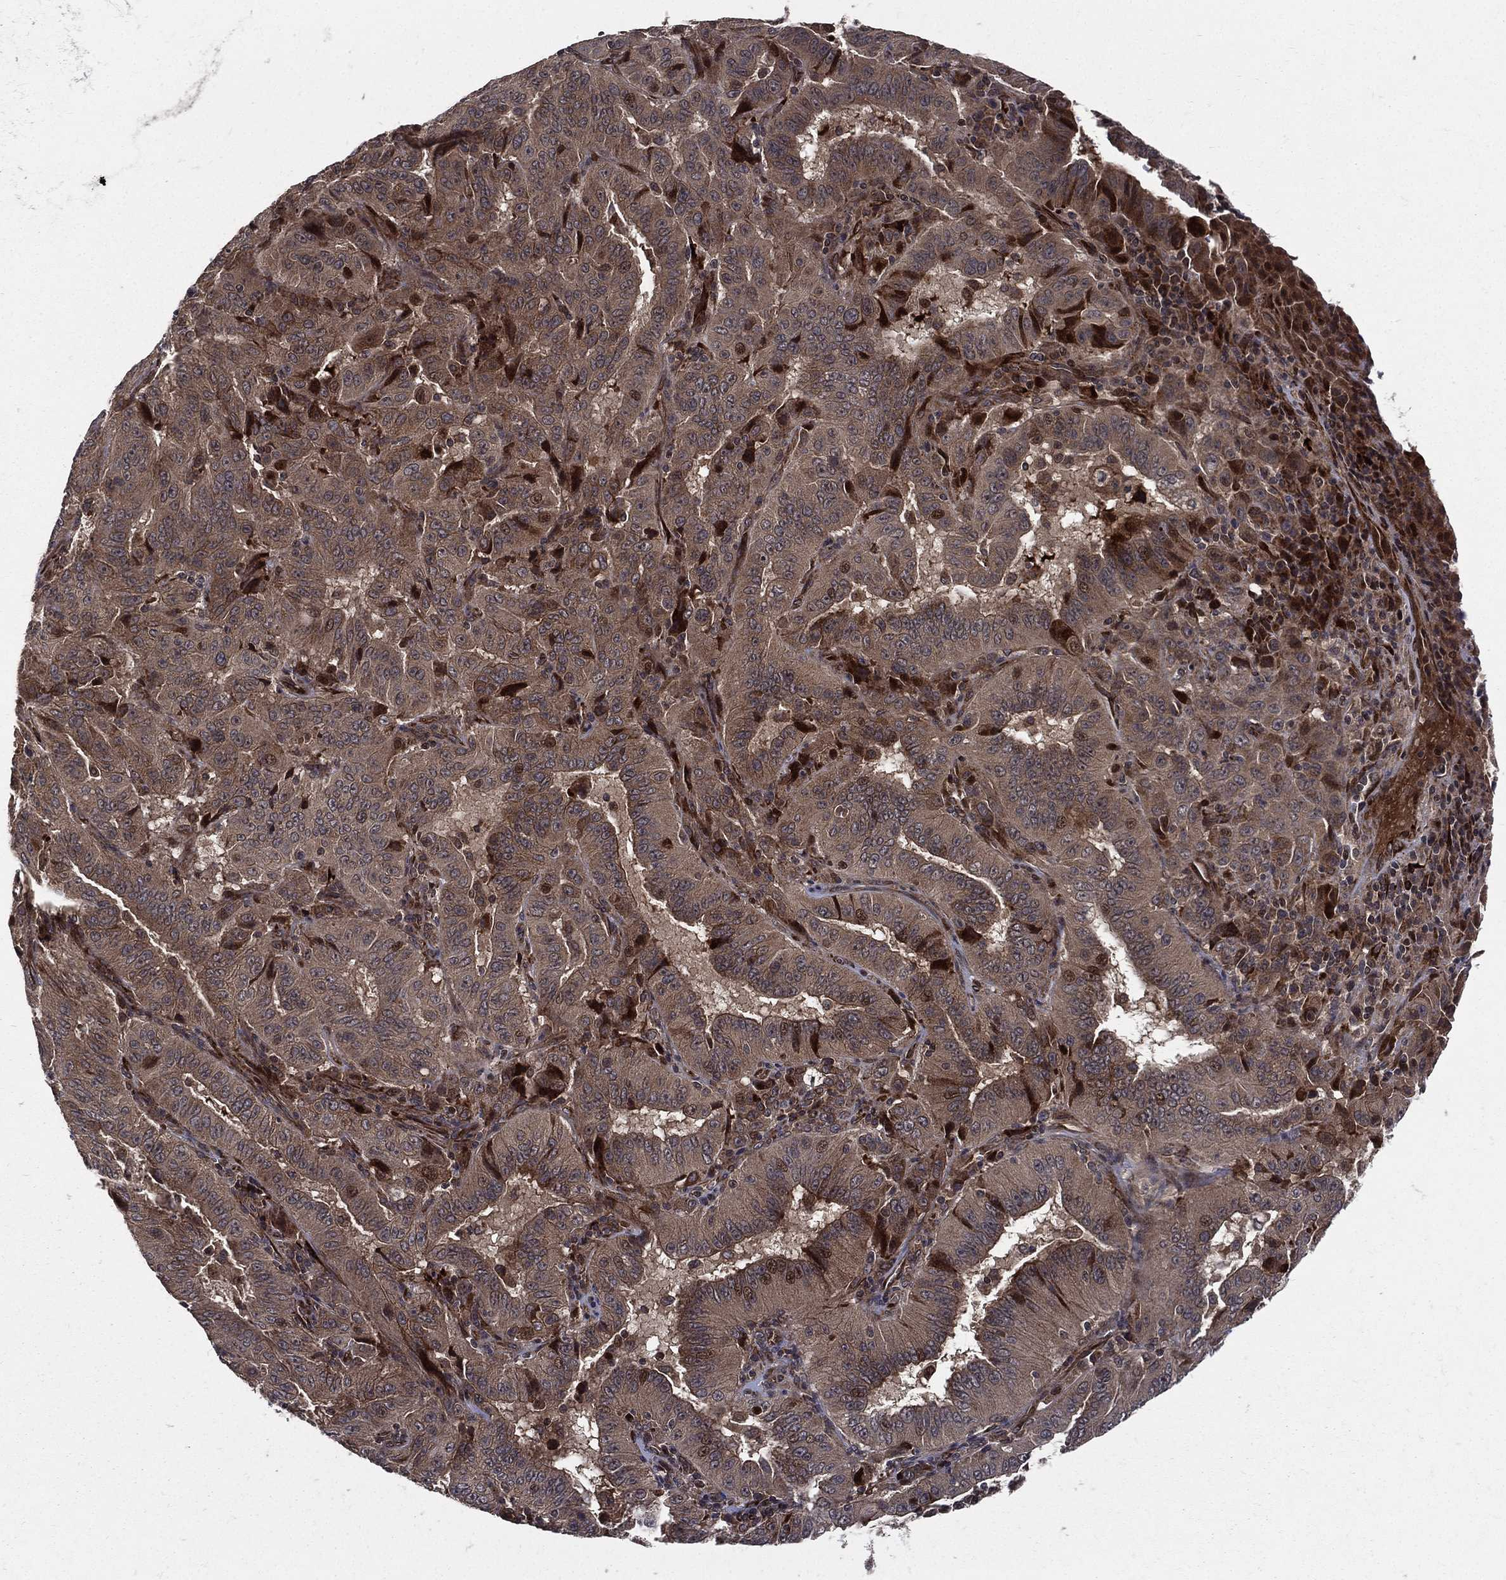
{"staining": {"intensity": "moderate", "quantity": ">75%", "location": "cytoplasmic/membranous,nuclear"}, "tissue": "pancreatic cancer", "cell_type": "Tumor cells", "image_type": "cancer", "snomed": [{"axis": "morphology", "description": "Adenocarcinoma, NOS"}, {"axis": "topography", "description": "Pancreas"}], "caption": "An immunohistochemistry image of neoplastic tissue is shown. Protein staining in brown shows moderate cytoplasmic/membranous and nuclear positivity in adenocarcinoma (pancreatic) within tumor cells.", "gene": "RAB11FIP4", "patient": {"sex": "male", "age": 63}}